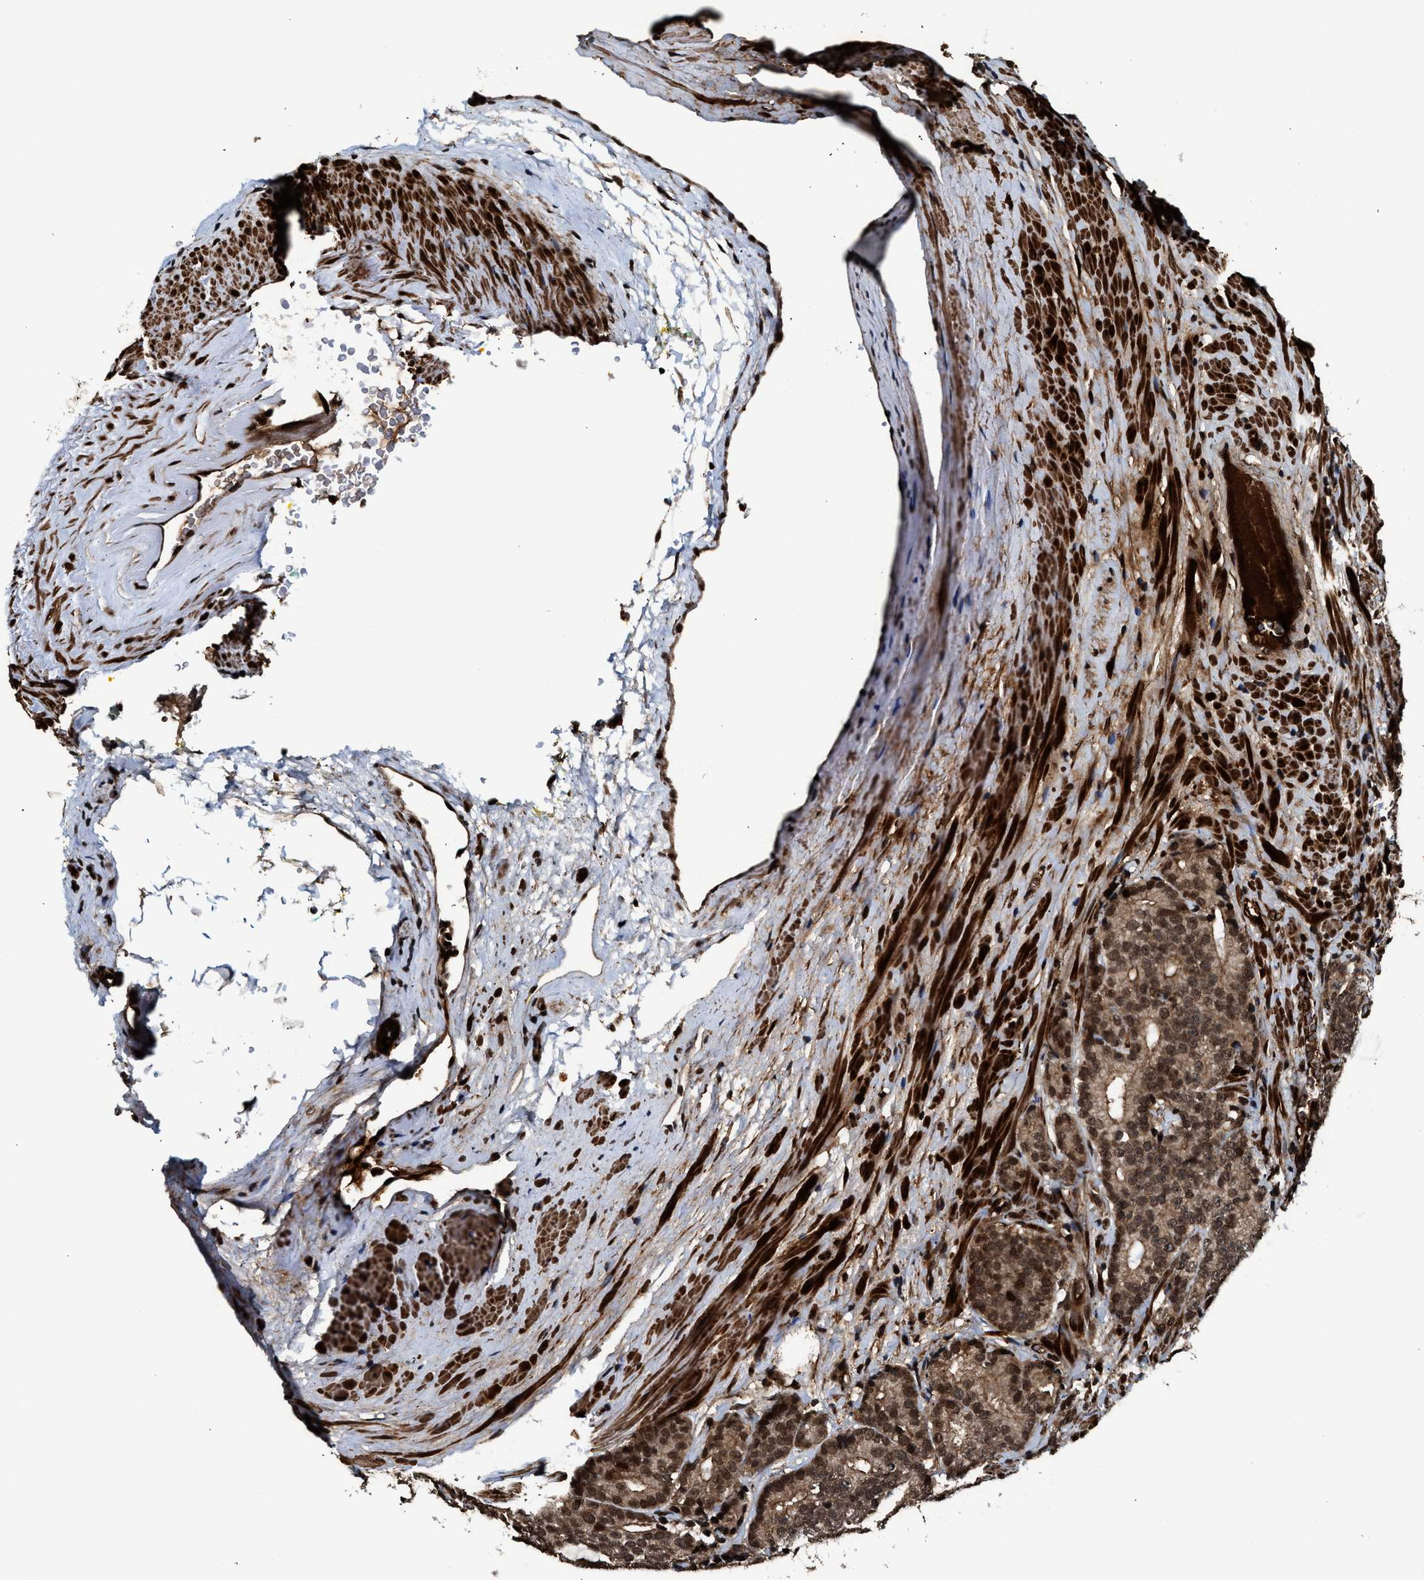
{"staining": {"intensity": "moderate", "quantity": ">75%", "location": "cytoplasmic/membranous,nuclear"}, "tissue": "prostate cancer", "cell_type": "Tumor cells", "image_type": "cancer", "snomed": [{"axis": "morphology", "description": "Adenocarcinoma, High grade"}, {"axis": "topography", "description": "Prostate"}], "caption": "An image of prostate cancer stained for a protein shows moderate cytoplasmic/membranous and nuclear brown staining in tumor cells.", "gene": "MDM2", "patient": {"sex": "male", "age": 61}}